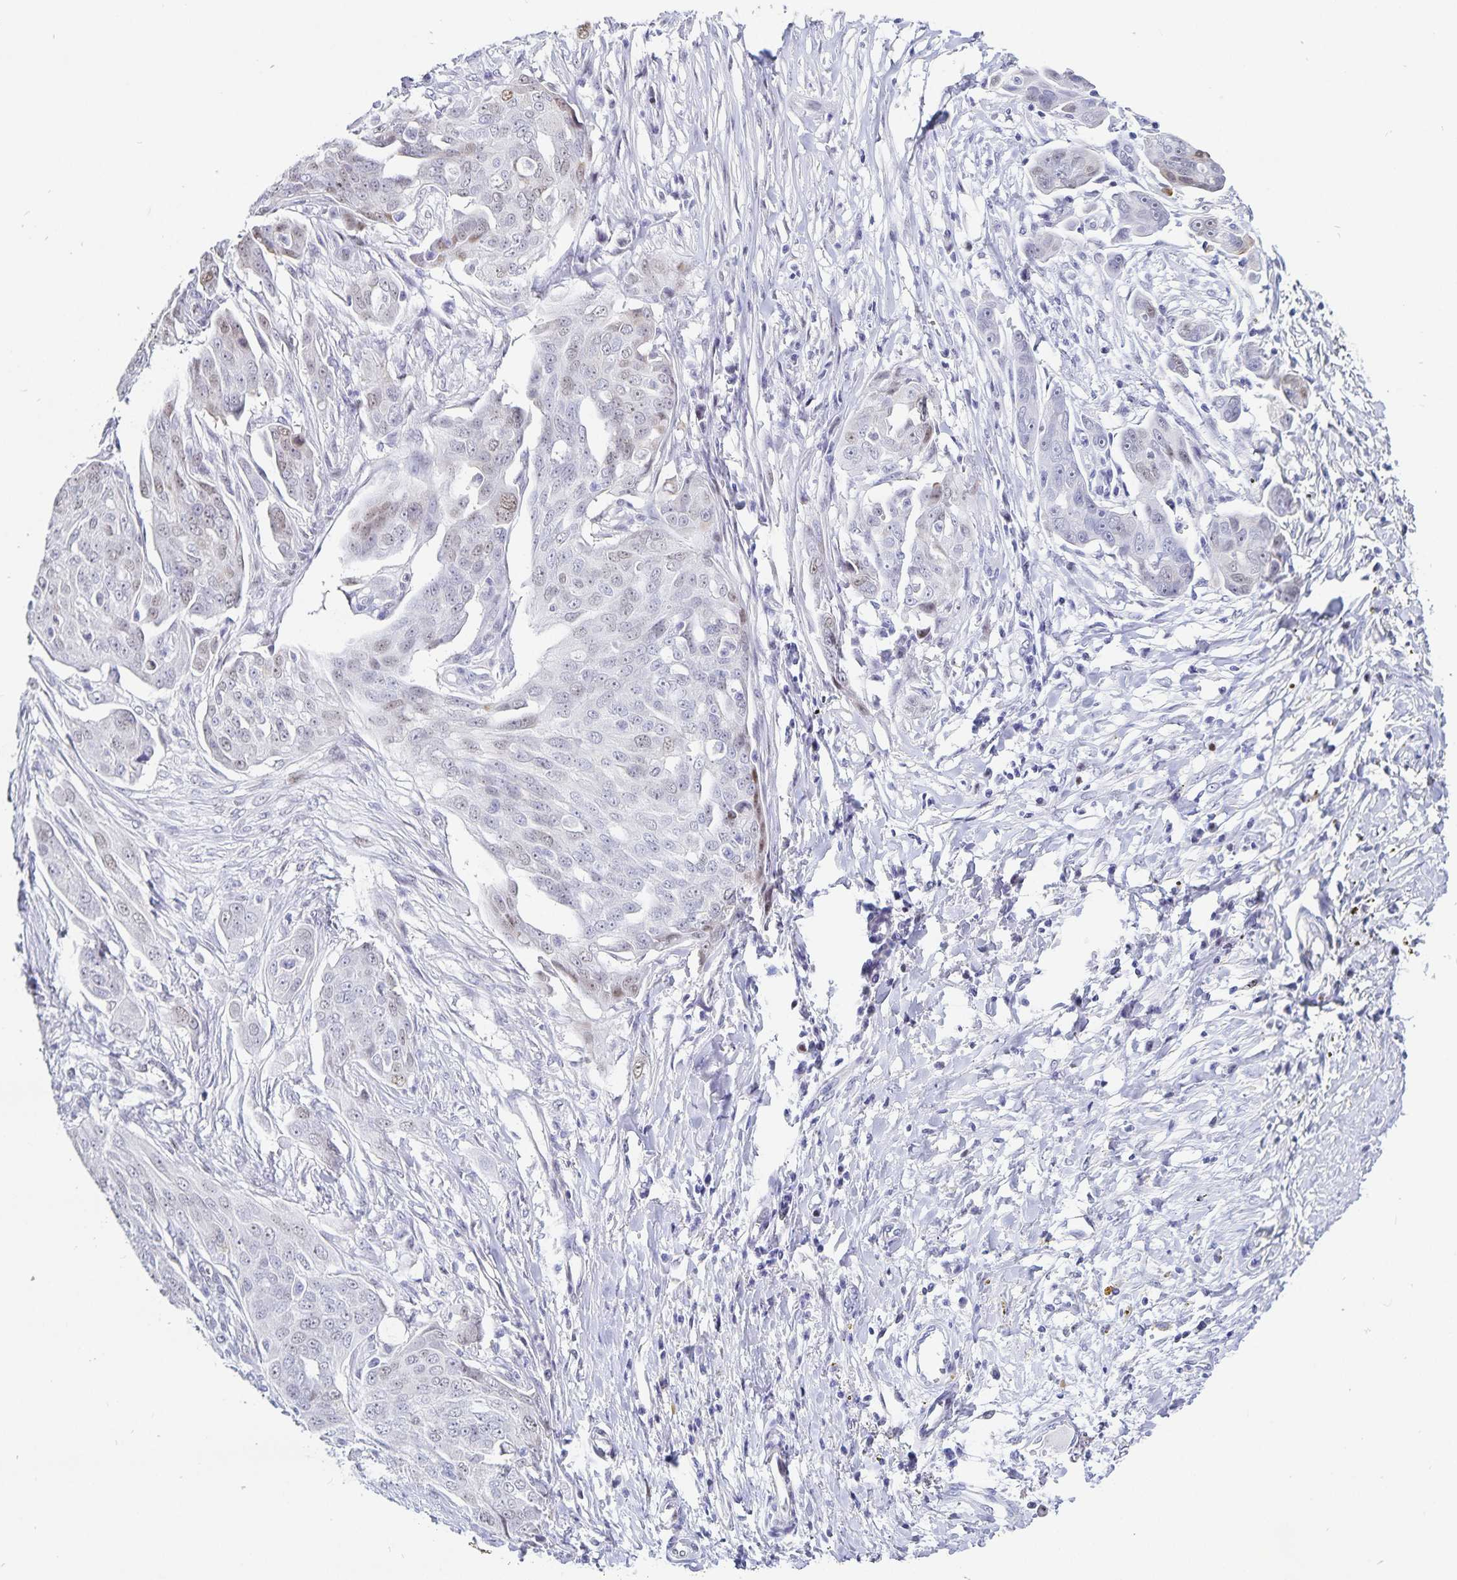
{"staining": {"intensity": "weak", "quantity": "<25%", "location": "nuclear"}, "tissue": "ovarian cancer", "cell_type": "Tumor cells", "image_type": "cancer", "snomed": [{"axis": "morphology", "description": "Carcinoma, endometroid"}, {"axis": "topography", "description": "Ovary"}], "caption": "Ovarian cancer (endometroid carcinoma) was stained to show a protein in brown. There is no significant expression in tumor cells.", "gene": "HMGB3", "patient": {"sex": "female", "age": 70}}